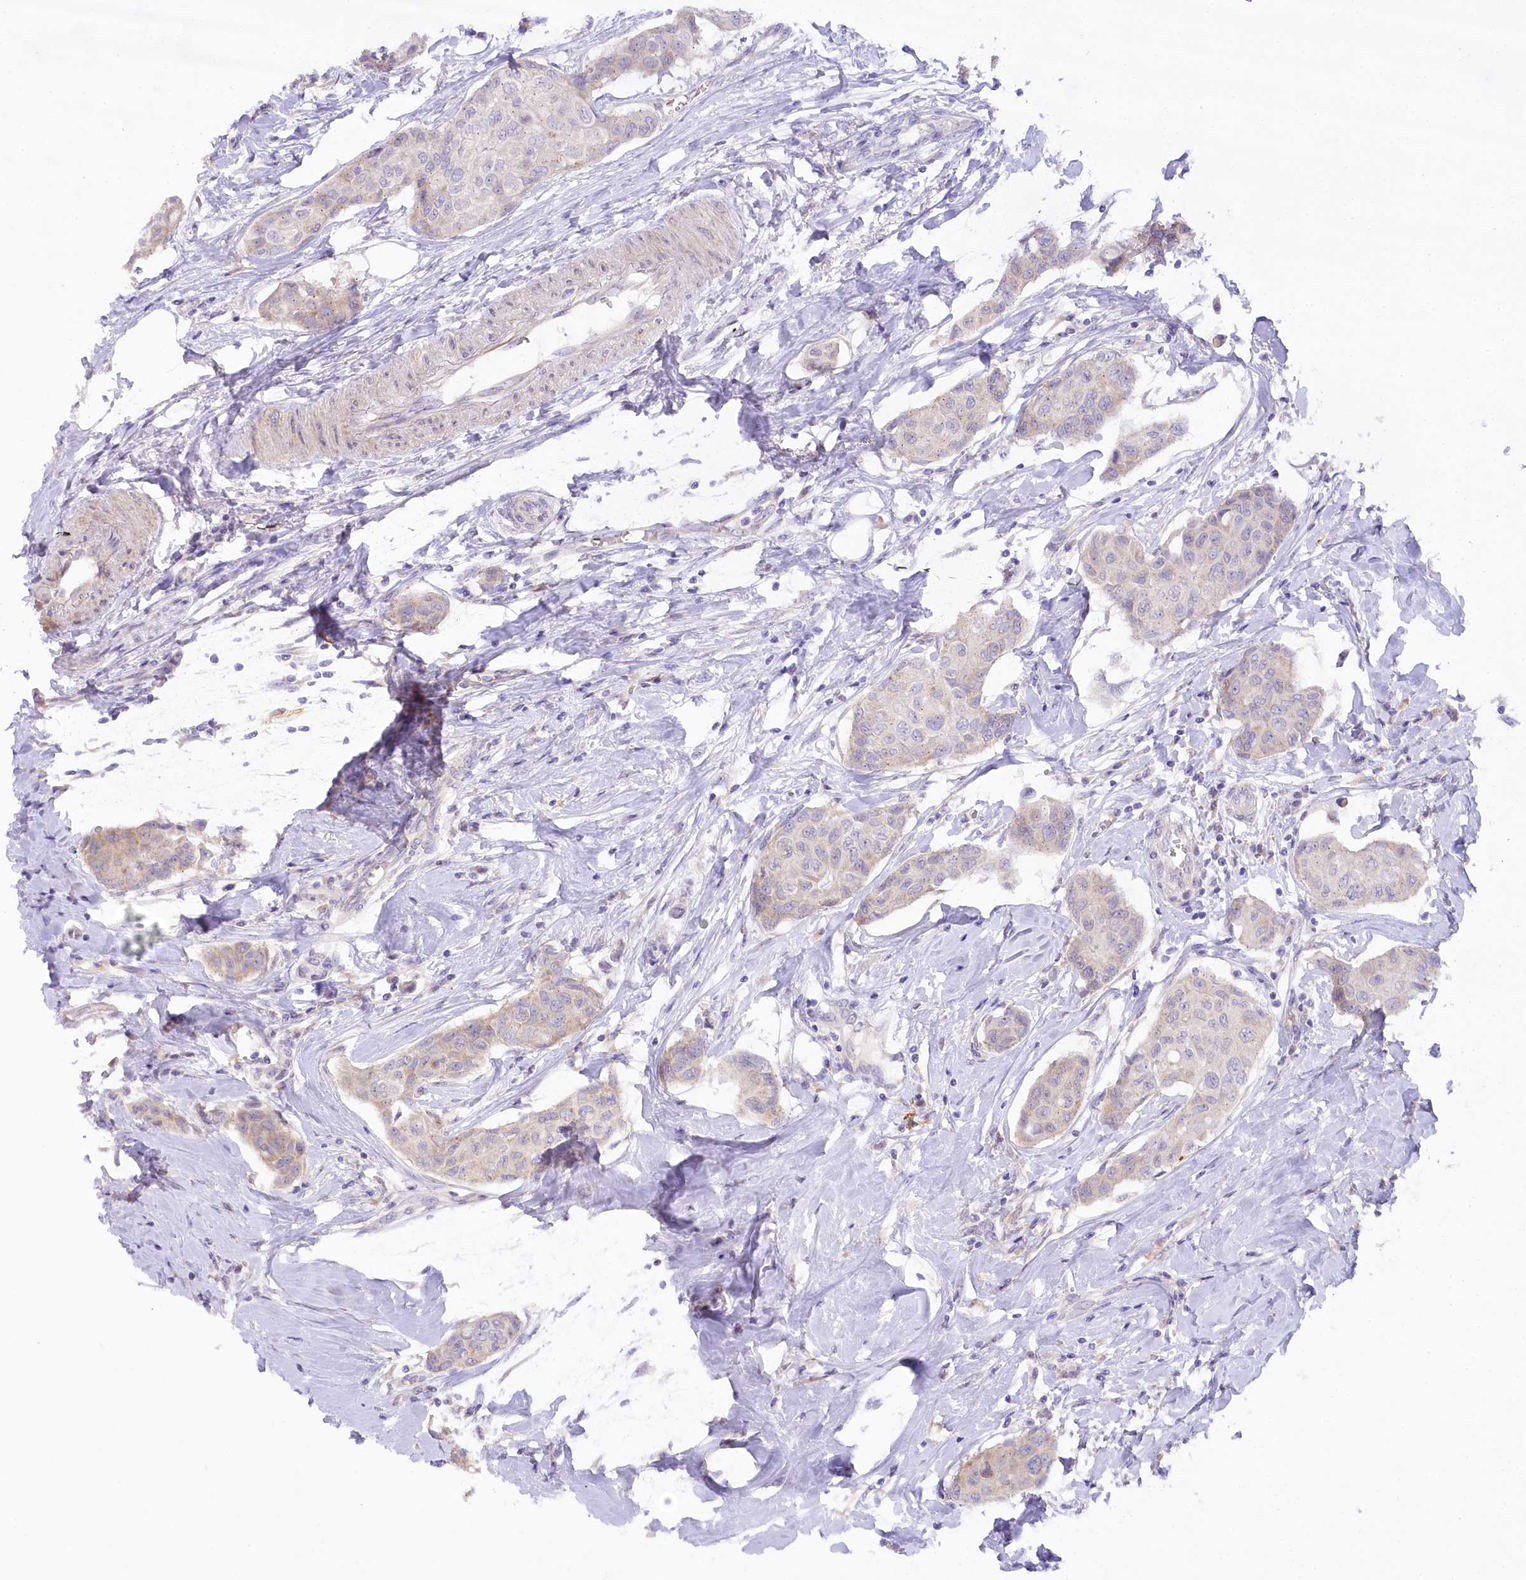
{"staining": {"intensity": "weak", "quantity": "25%-75%", "location": "cytoplasmic/membranous"}, "tissue": "breast cancer", "cell_type": "Tumor cells", "image_type": "cancer", "snomed": [{"axis": "morphology", "description": "Duct carcinoma"}, {"axis": "topography", "description": "Breast"}], "caption": "Immunohistochemistry (IHC) staining of breast cancer (intraductal carcinoma), which demonstrates low levels of weak cytoplasmic/membranous positivity in approximately 25%-75% of tumor cells indicating weak cytoplasmic/membranous protein expression. The staining was performed using DAB (brown) for protein detection and nuclei were counterstained in hematoxylin (blue).", "gene": "MYOZ1", "patient": {"sex": "female", "age": 80}}